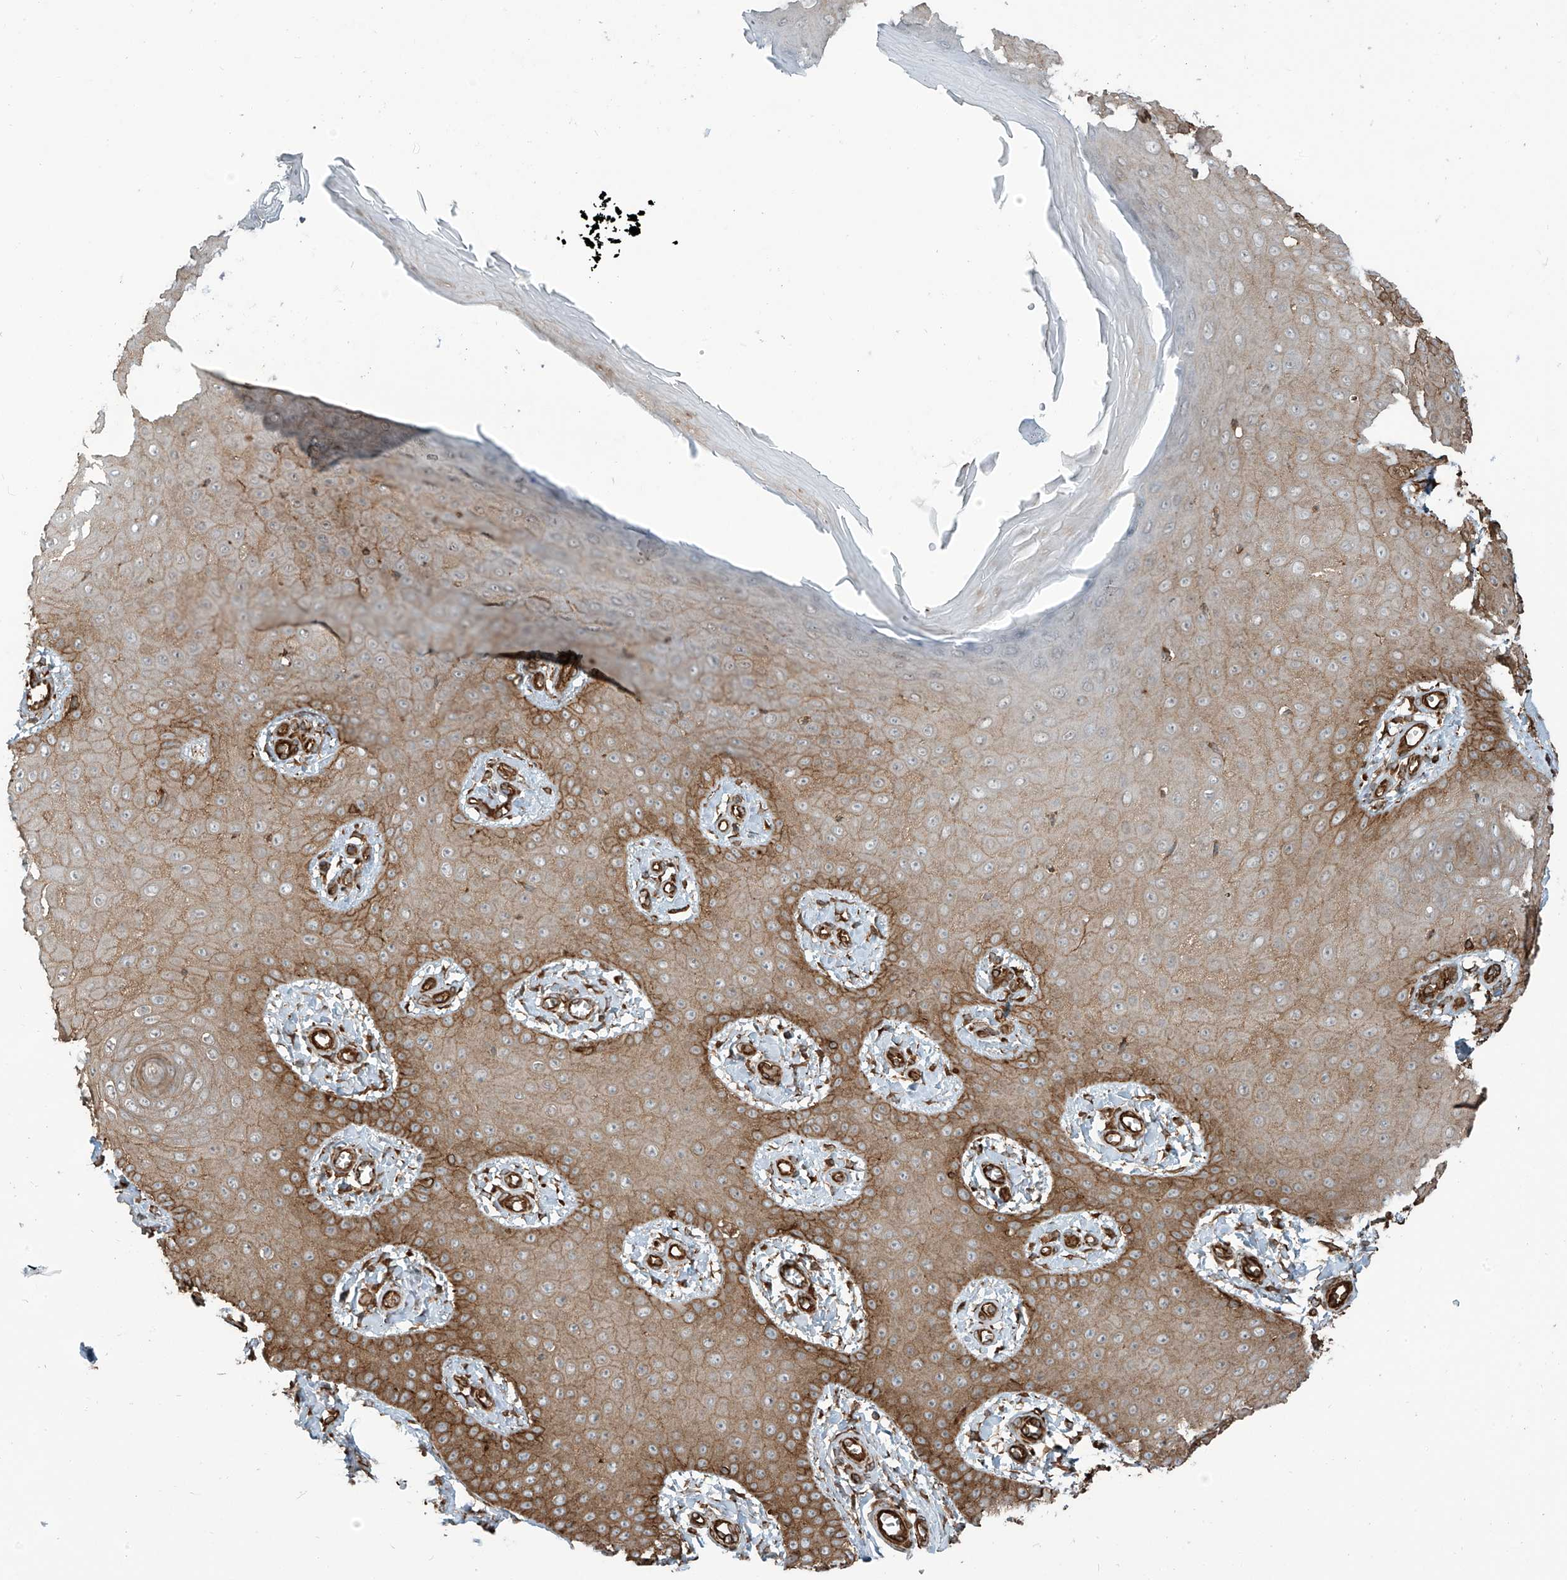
{"staining": {"intensity": "moderate", "quantity": ">75%", "location": "cytoplasmic/membranous"}, "tissue": "skin cancer", "cell_type": "Tumor cells", "image_type": "cancer", "snomed": [{"axis": "morphology", "description": "Squamous cell carcinoma, NOS"}, {"axis": "topography", "description": "Skin"}], "caption": "The immunohistochemical stain highlights moderate cytoplasmic/membranous expression in tumor cells of skin cancer tissue.", "gene": "SLC9A2", "patient": {"sex": "male", "age": 74}}